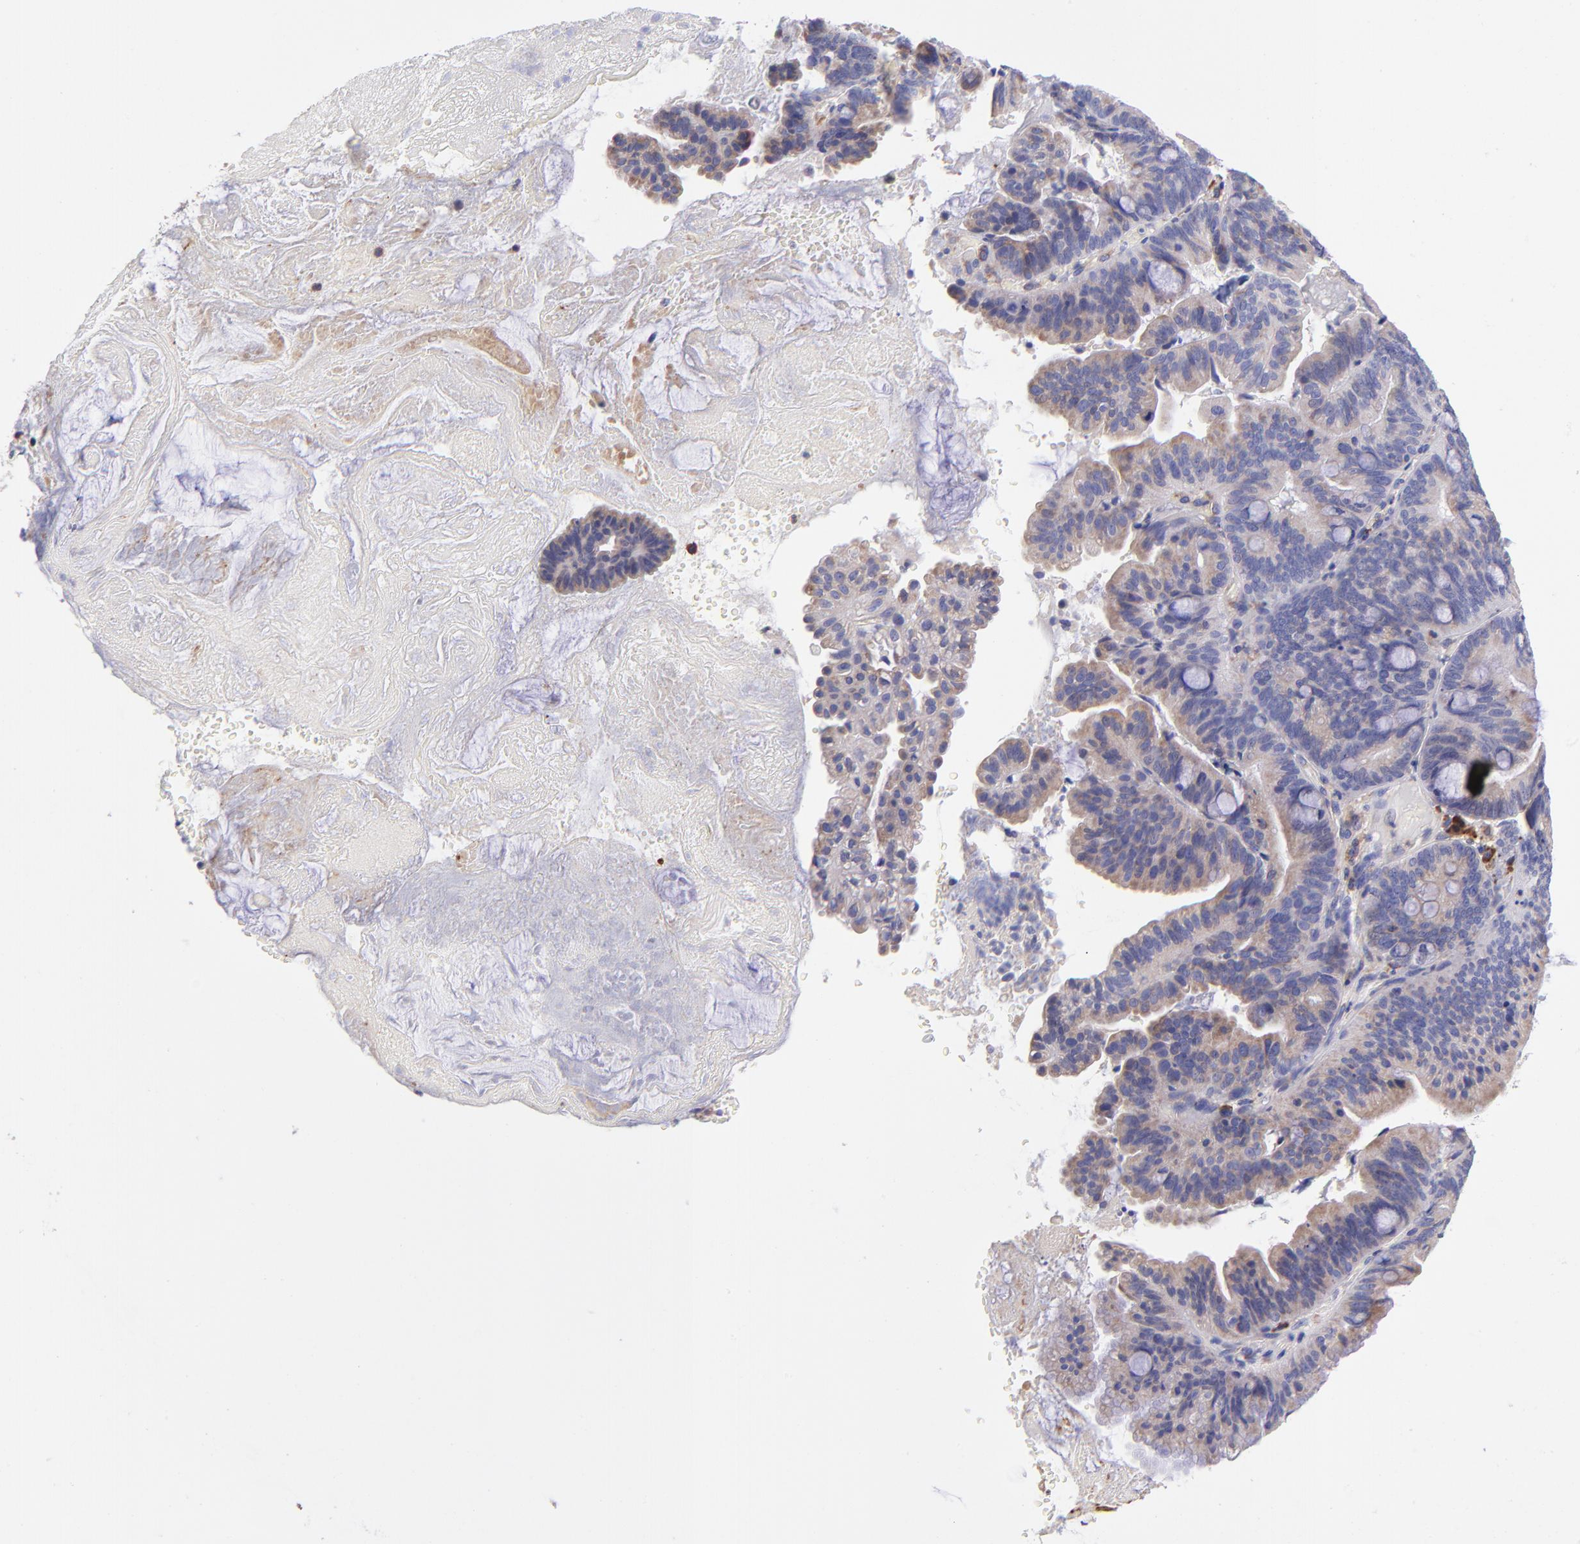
{"staining": {"intensity": "weak", "quantity": ">75%", "location": "cytoplasmic/membranous"}, "tissue": "pancreatic cancer", "cell_type": "Tumor cells", "image_type": "cancer", "snomed": [{"axis": "morphology", "description": "Adenocarcinoma, NOS"}, {"axis": "topography", "description": "Pancreas"}], "caption": "Protein staining by immunohistochemistry displays weak cytoplasmic/membranous staining in about >75% of tumor cells in pancreatic cancer (adenocarcinoma).", "gene": "PREX1", "patient": {"sex": "male", "age": 82}}